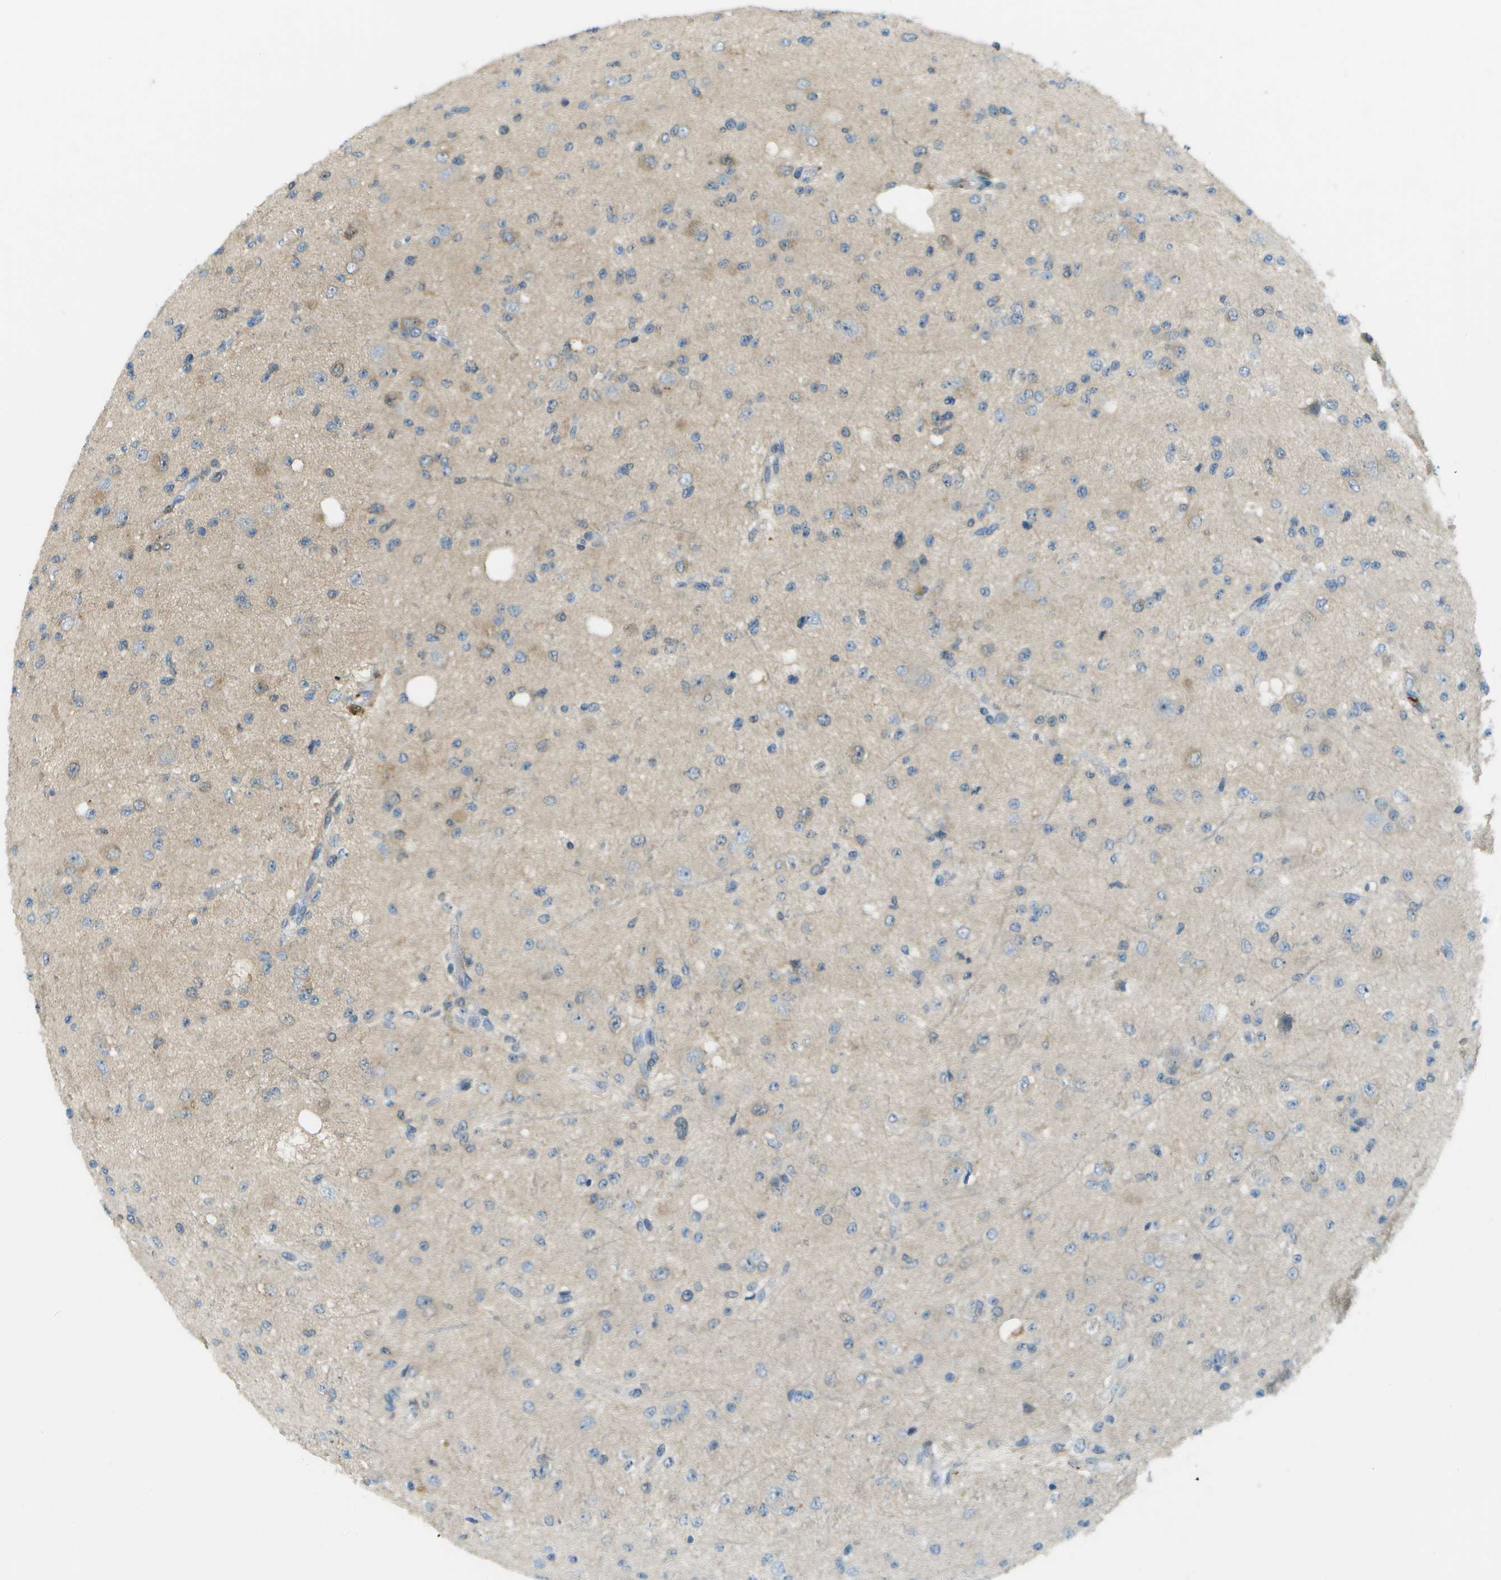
{"staining": {"intensity": "weak", "quantity": "<25%", "location": "cytoplasmic/membranous"}, "tissue": "glioma", "cell_type": "Tumor cells", "image_type": "cancer", "snomed": [{"axis": "morphology", "description": "Glioma, malignant, High grade"}, {"axis": "topography", "description": "pancreas cauda"}], "caption": "High magnification brightfield microscopy of malignant glioma (high-grade) stained with DAB (3,3'-diaminobenzidine) (brown) and counterstained with hematoxylin (blue): tumor cells show no significant expression.", "gene": "CDH23", "patient": {"sex": "male", "age": 60}}